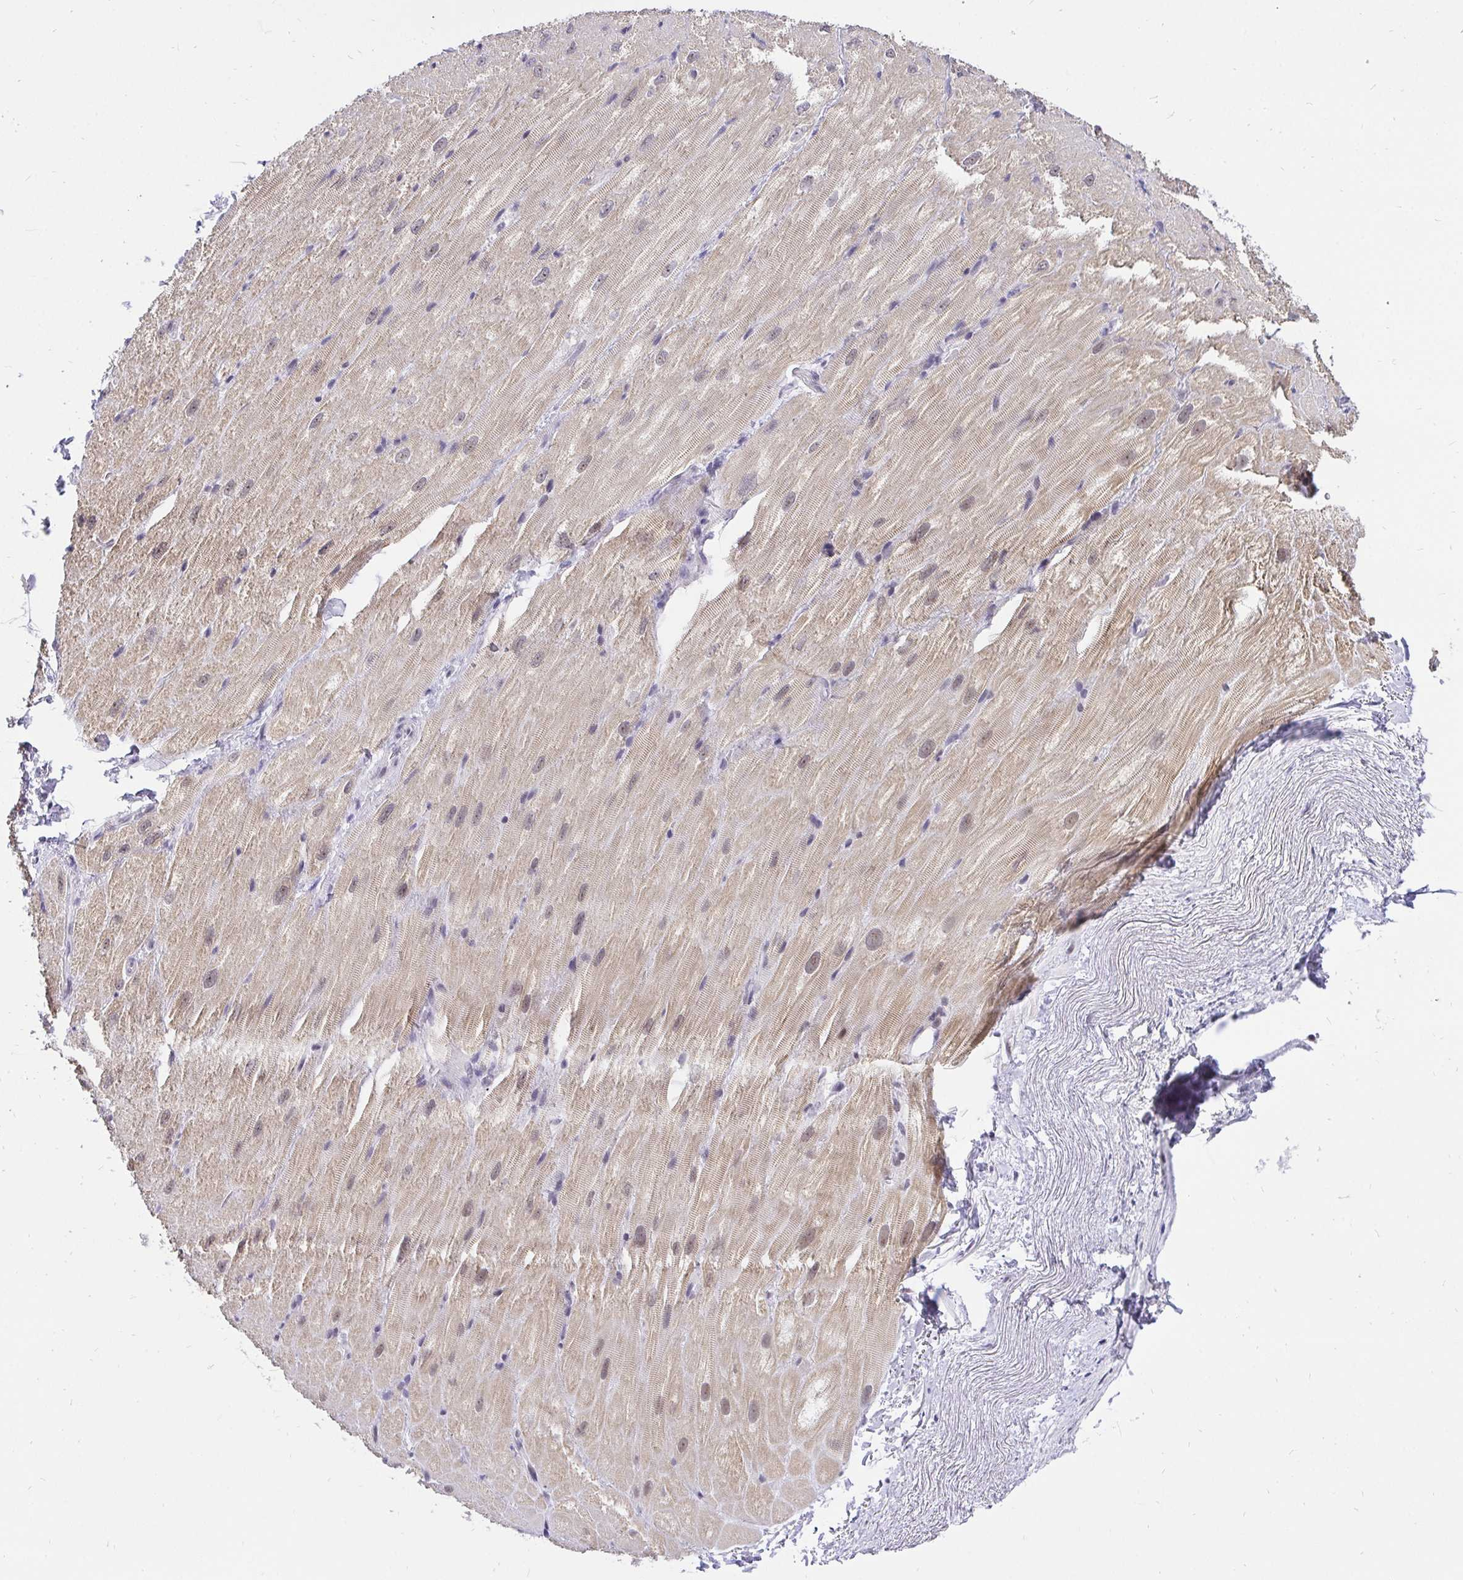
{"staining": {"intensity": "weak", "quantity": "25%-75%", "location": "cytoplasmic/membranous,nuclear"}, "tissue": "heart muscle", "cell_type": "Cardiomyocytes", "image_type": "normal", "snomed": [{"axis": "morphology", "description": "Normal tissue, NOS"}, {"axis": "topography", "description": "Heart"}], "caption": "A histopathology image of human heart muscle stained for a protein displays weak cytoplasmic/membranous,nuclear brown staining in cardiomyocytes. The staining was performed using DAB (3,3'-diaminobenzidine), with brown indicating positive protein expression. Nuclei are stained blue with hematoxylin.", "gene": "ZNF860", "patient": {"sex": "male", "age": 62}}